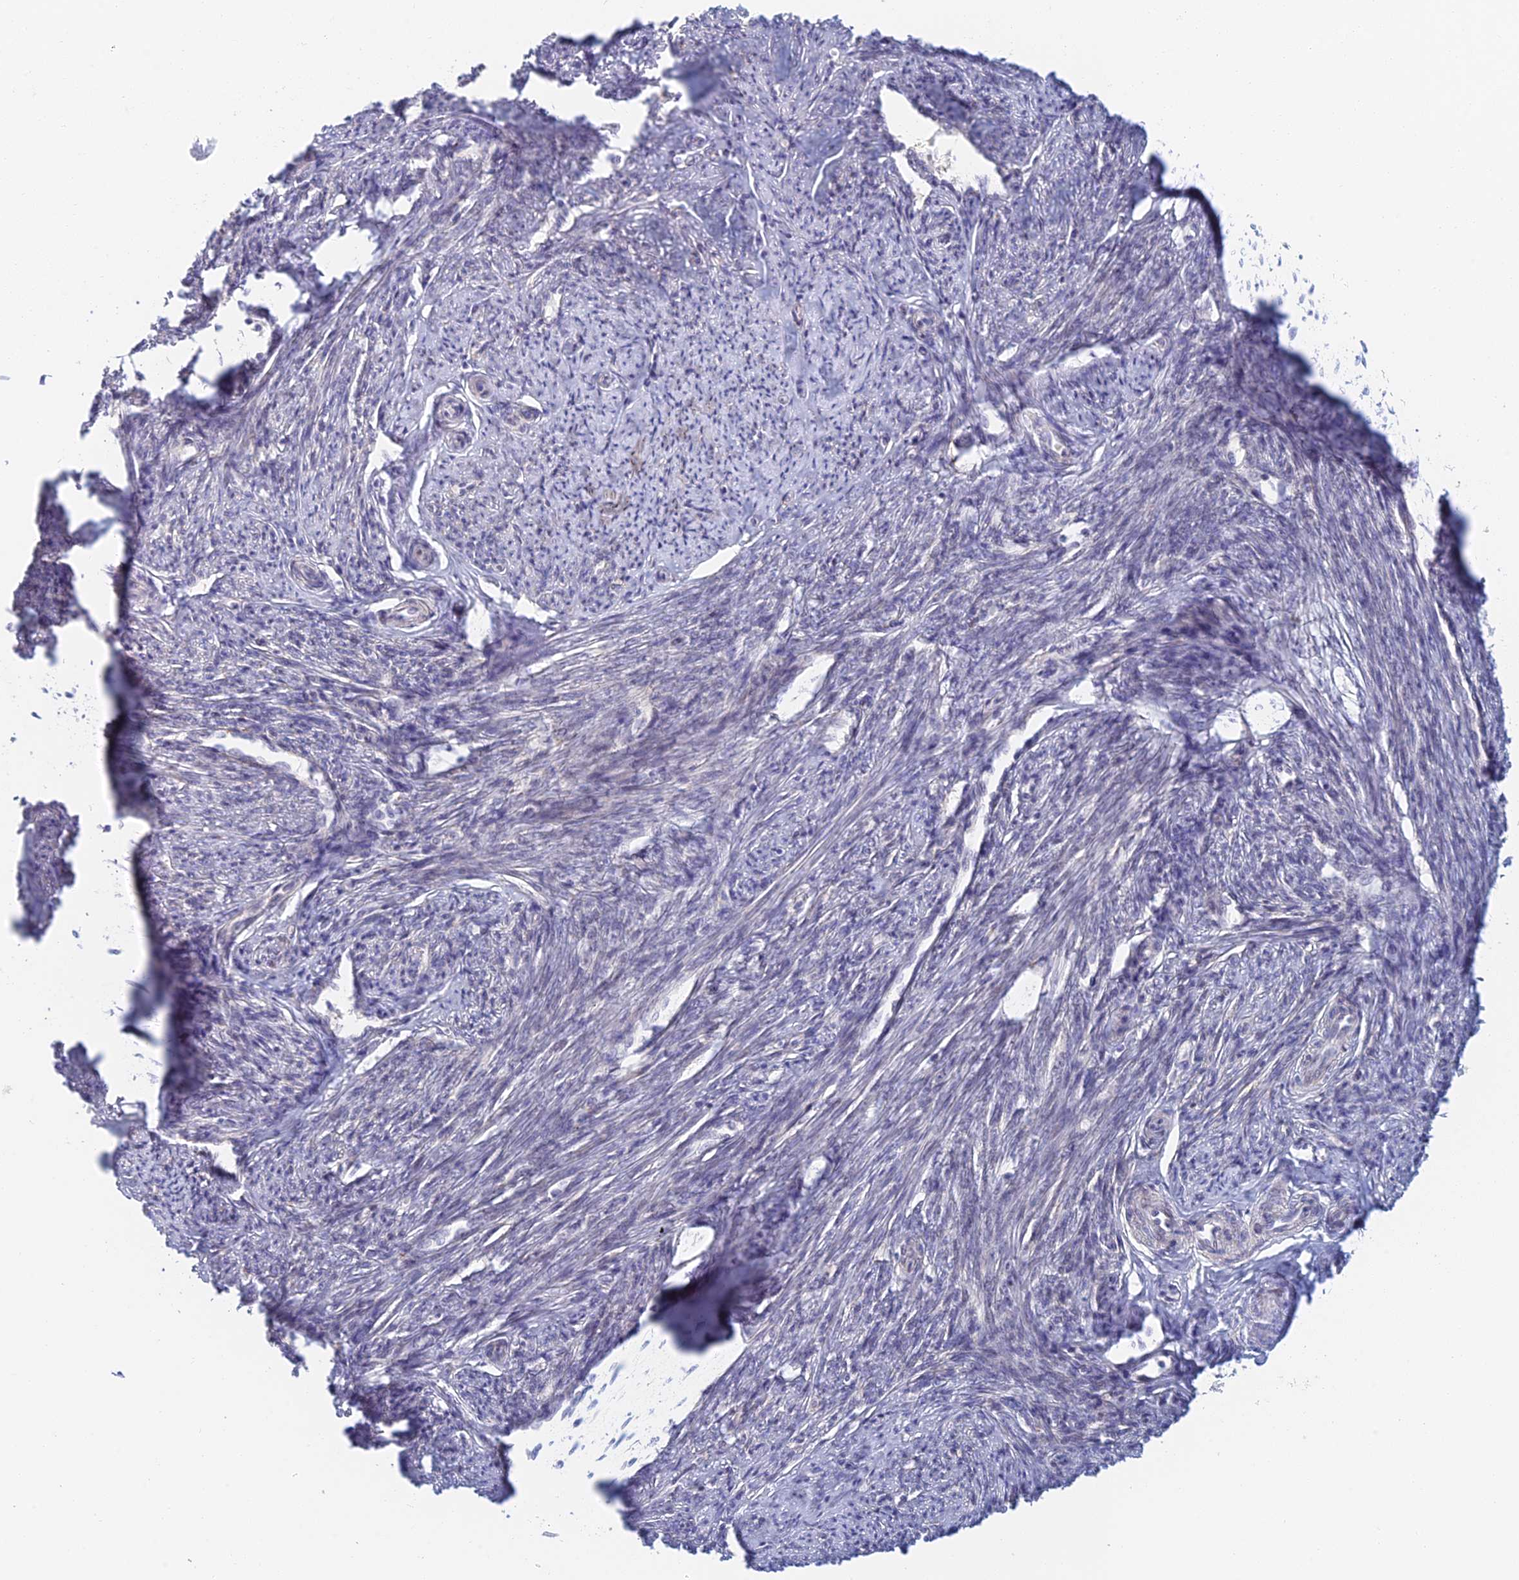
{"staining": {"intensity": "negative", "quantity": "none", "location": "none"}, "tissue": "smooth muscle", "cell_type": "Smooth muscle cells", "image_type": "normal", "snomed": [{"axis": "morphology", "description": "Normal tissue, NOS"}, {"axis": "topography", "description": "Smooth muscle"}, {"axis": "topography", "description": "Uterus"}], "caption": "IHC of unremarkable smooth muscle exhibits no positivity in smooth muscle cells. (Brightfield microscopy of DAB immunohistochemistry at high magnification).", "gene": "ZUP1", "patient": {"sex": "female", "age": 59}}